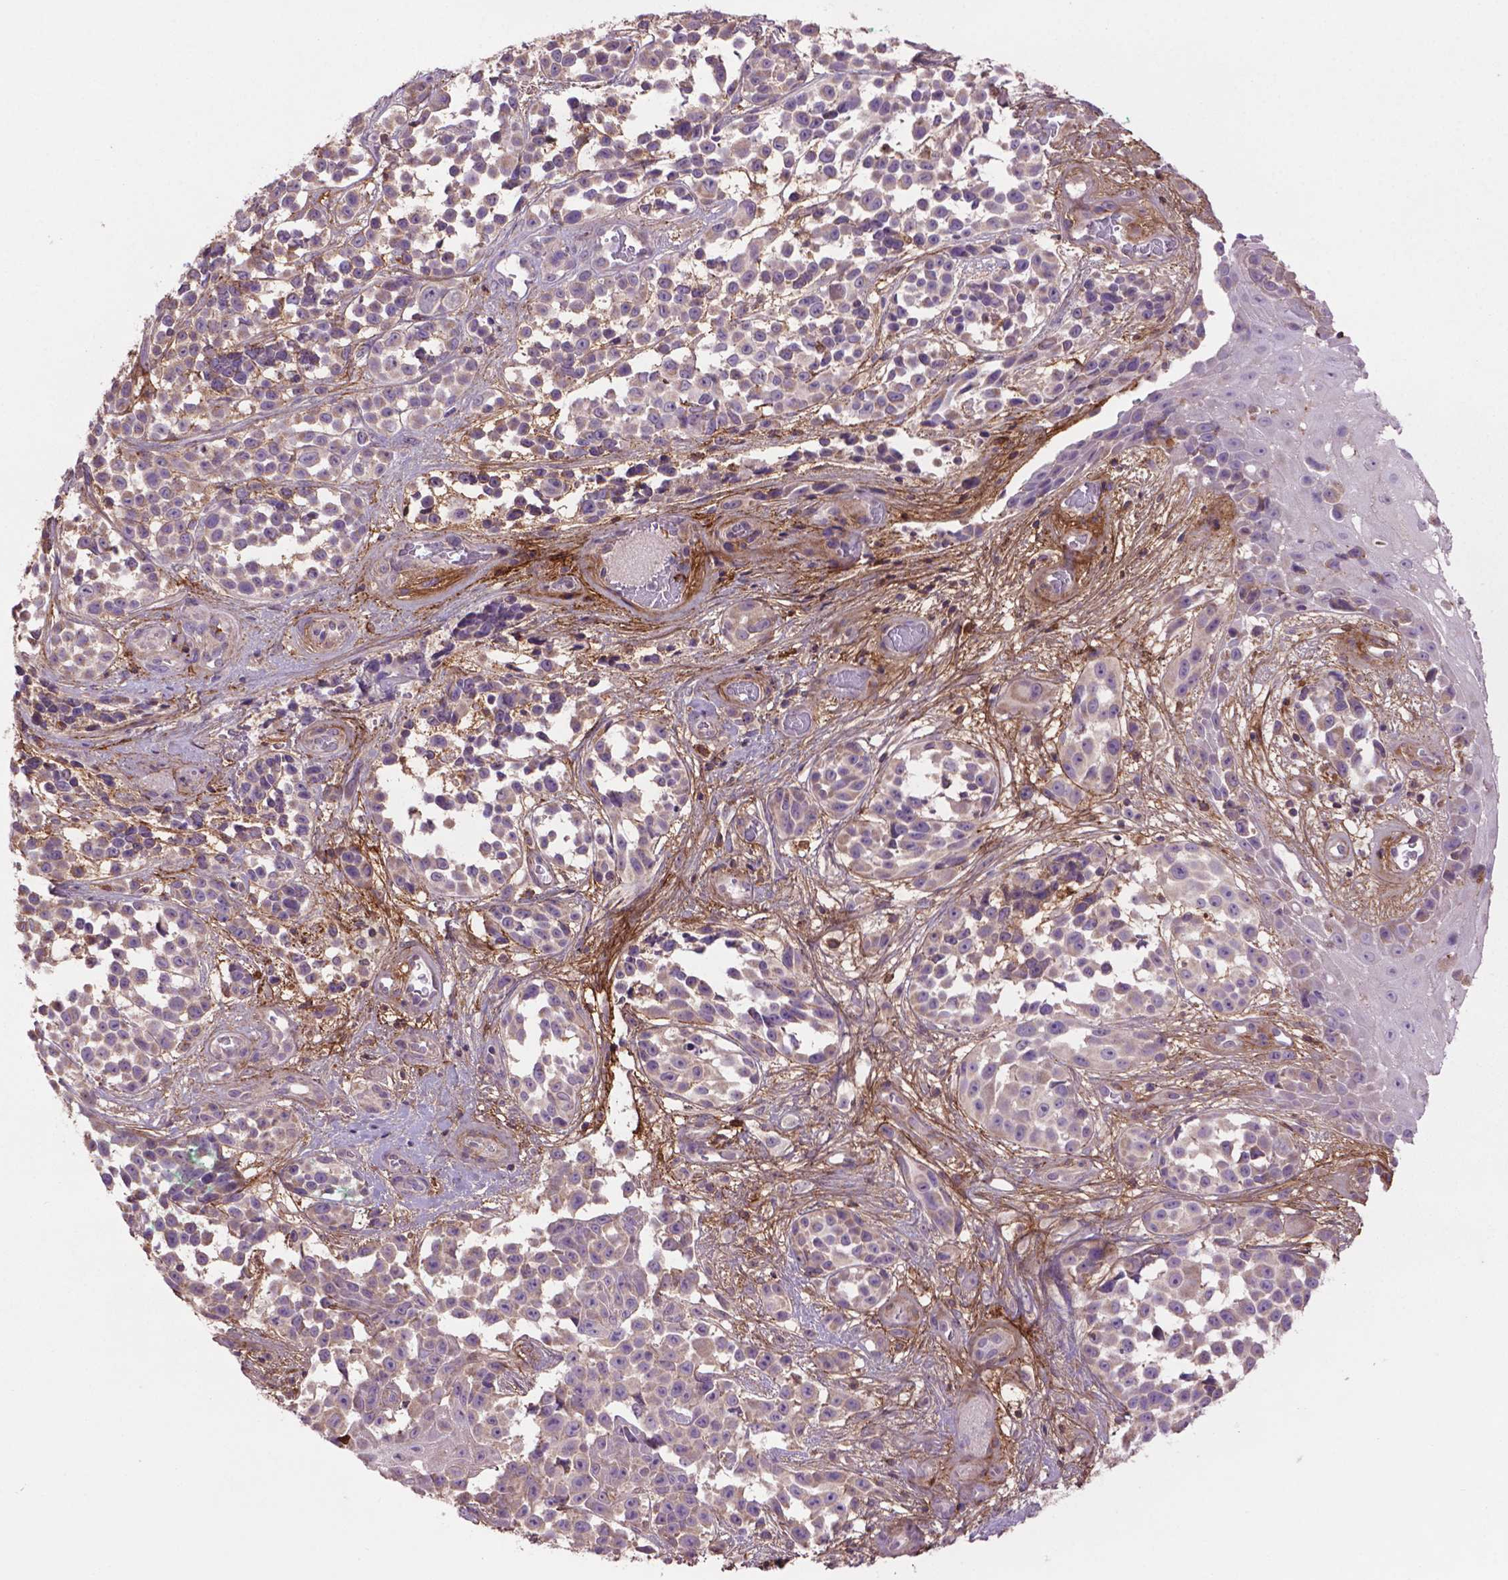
{"staining": {"intensity": "weak", "quantity": "<25%", "location": "cytoplasmic/membranous"}, "tissue": "melanoma", "cell_type": "Tumor cells", "image_type": "cancer", "snomed": [{"axis": "morphology", "description": "Malignant melanoma, NOS"}, {"axis": "topography", "description": "Skin"}], "caption": "High power microscopy photomicrograph of an immunohistochemistry image of melanoma, revealing no significant staining in tumor cells. (Immunohistochemistry, brightfield microscopy, high magnification).", "gene": "LRRC3C", "patient": {"sex": "female", "age": 88}}